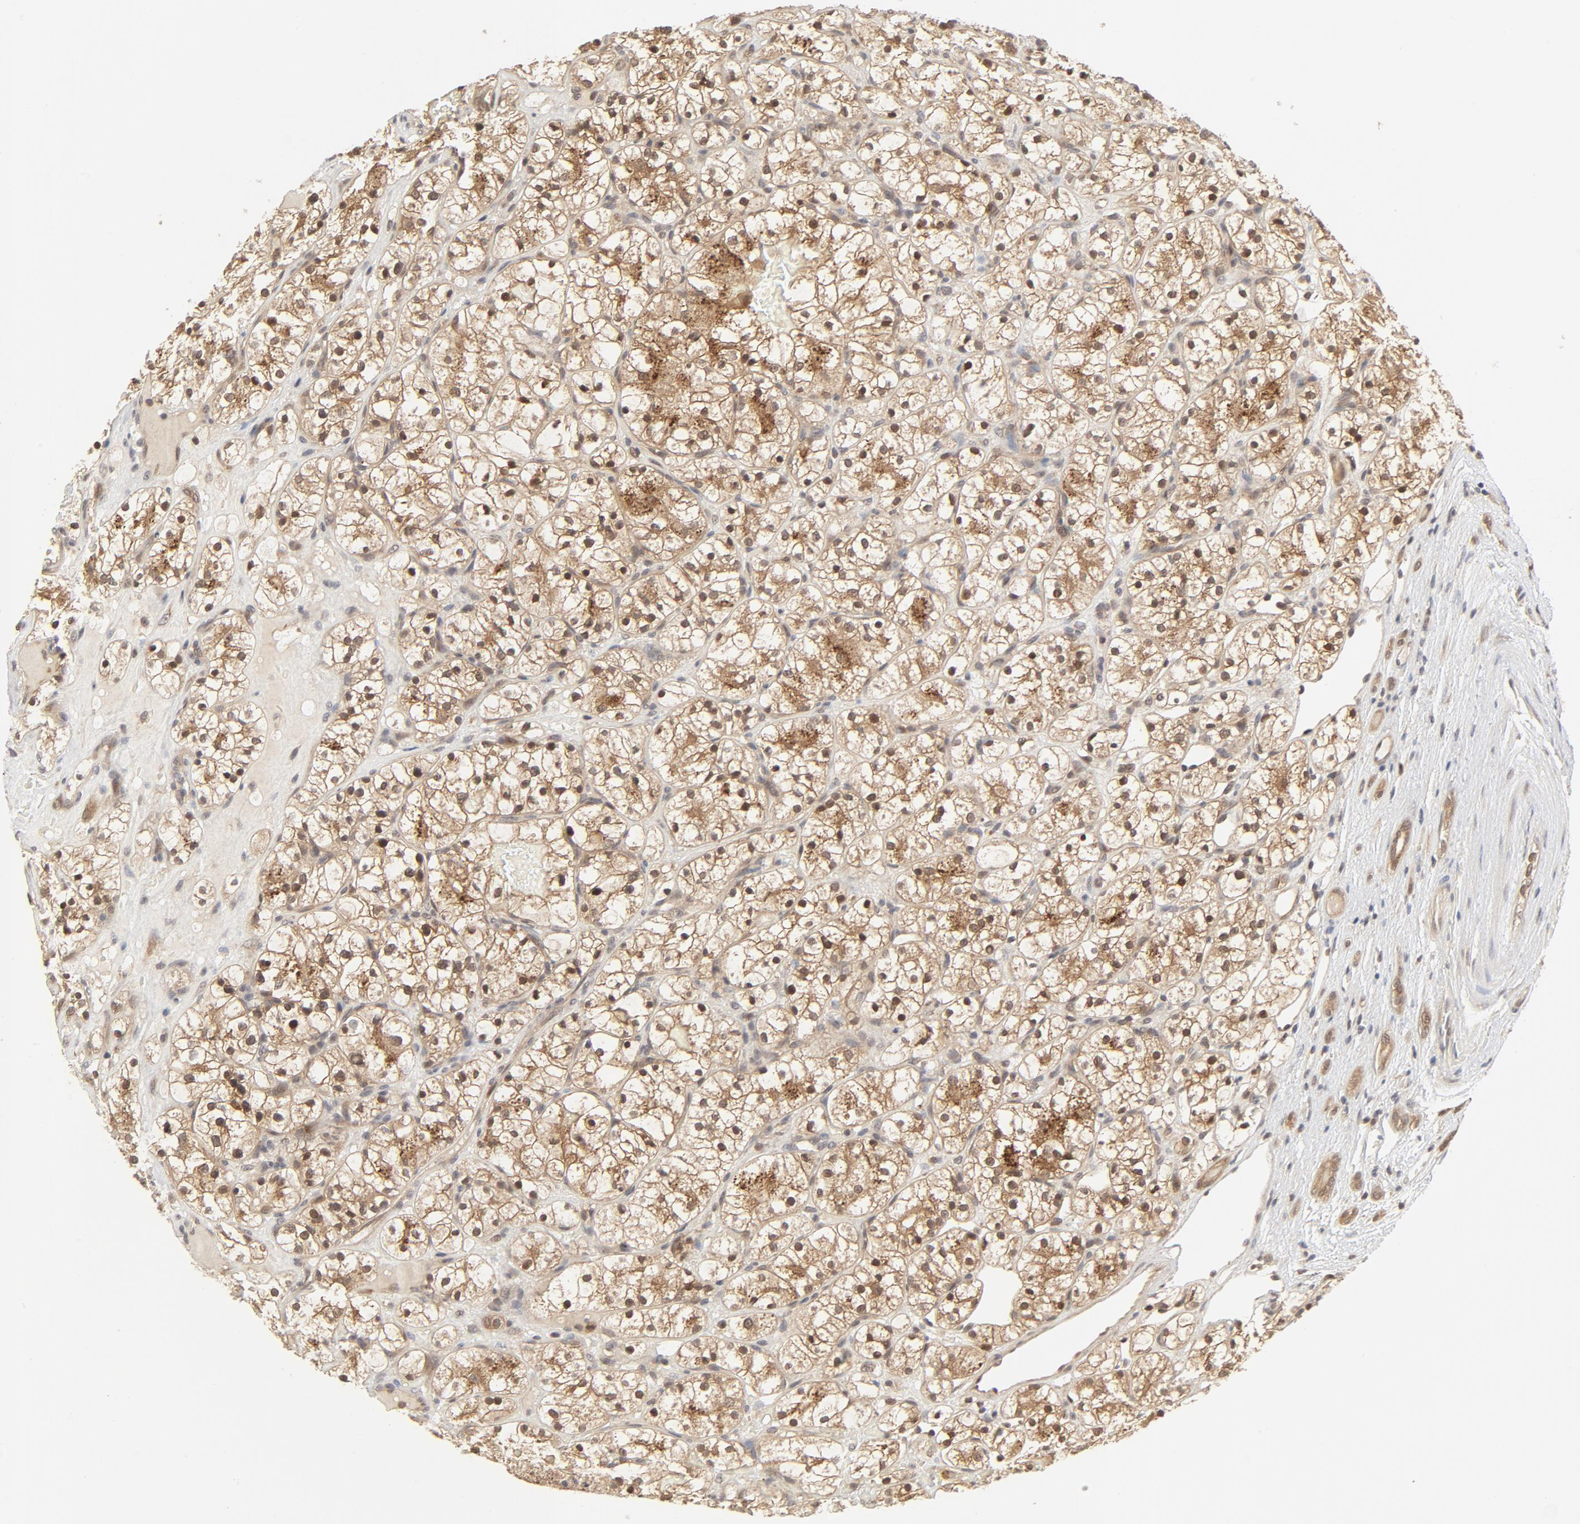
{"staining": {"intensity": "moderate", "quantity": ">75%", "location": "cytoplasmic/membranous,nuclear"}, "tissue": "renal cancer", "cell_type": "Tumor cells", "image_type": "cancer", "snomed": [{"axis": "morphology", "description": "Adenocarcinoma, NOS"}, {"axis": "topography", "description": "Kidney"}], "caption": "Brown immunohistochemical staining in human adenocarcinoma (renal) displays moderate cytoplasmic/membranous and nuclear expression in approximately >75% of tumor cells.", "gene": "NEDD8", "patient": {"sex": "female", "age": 60}}